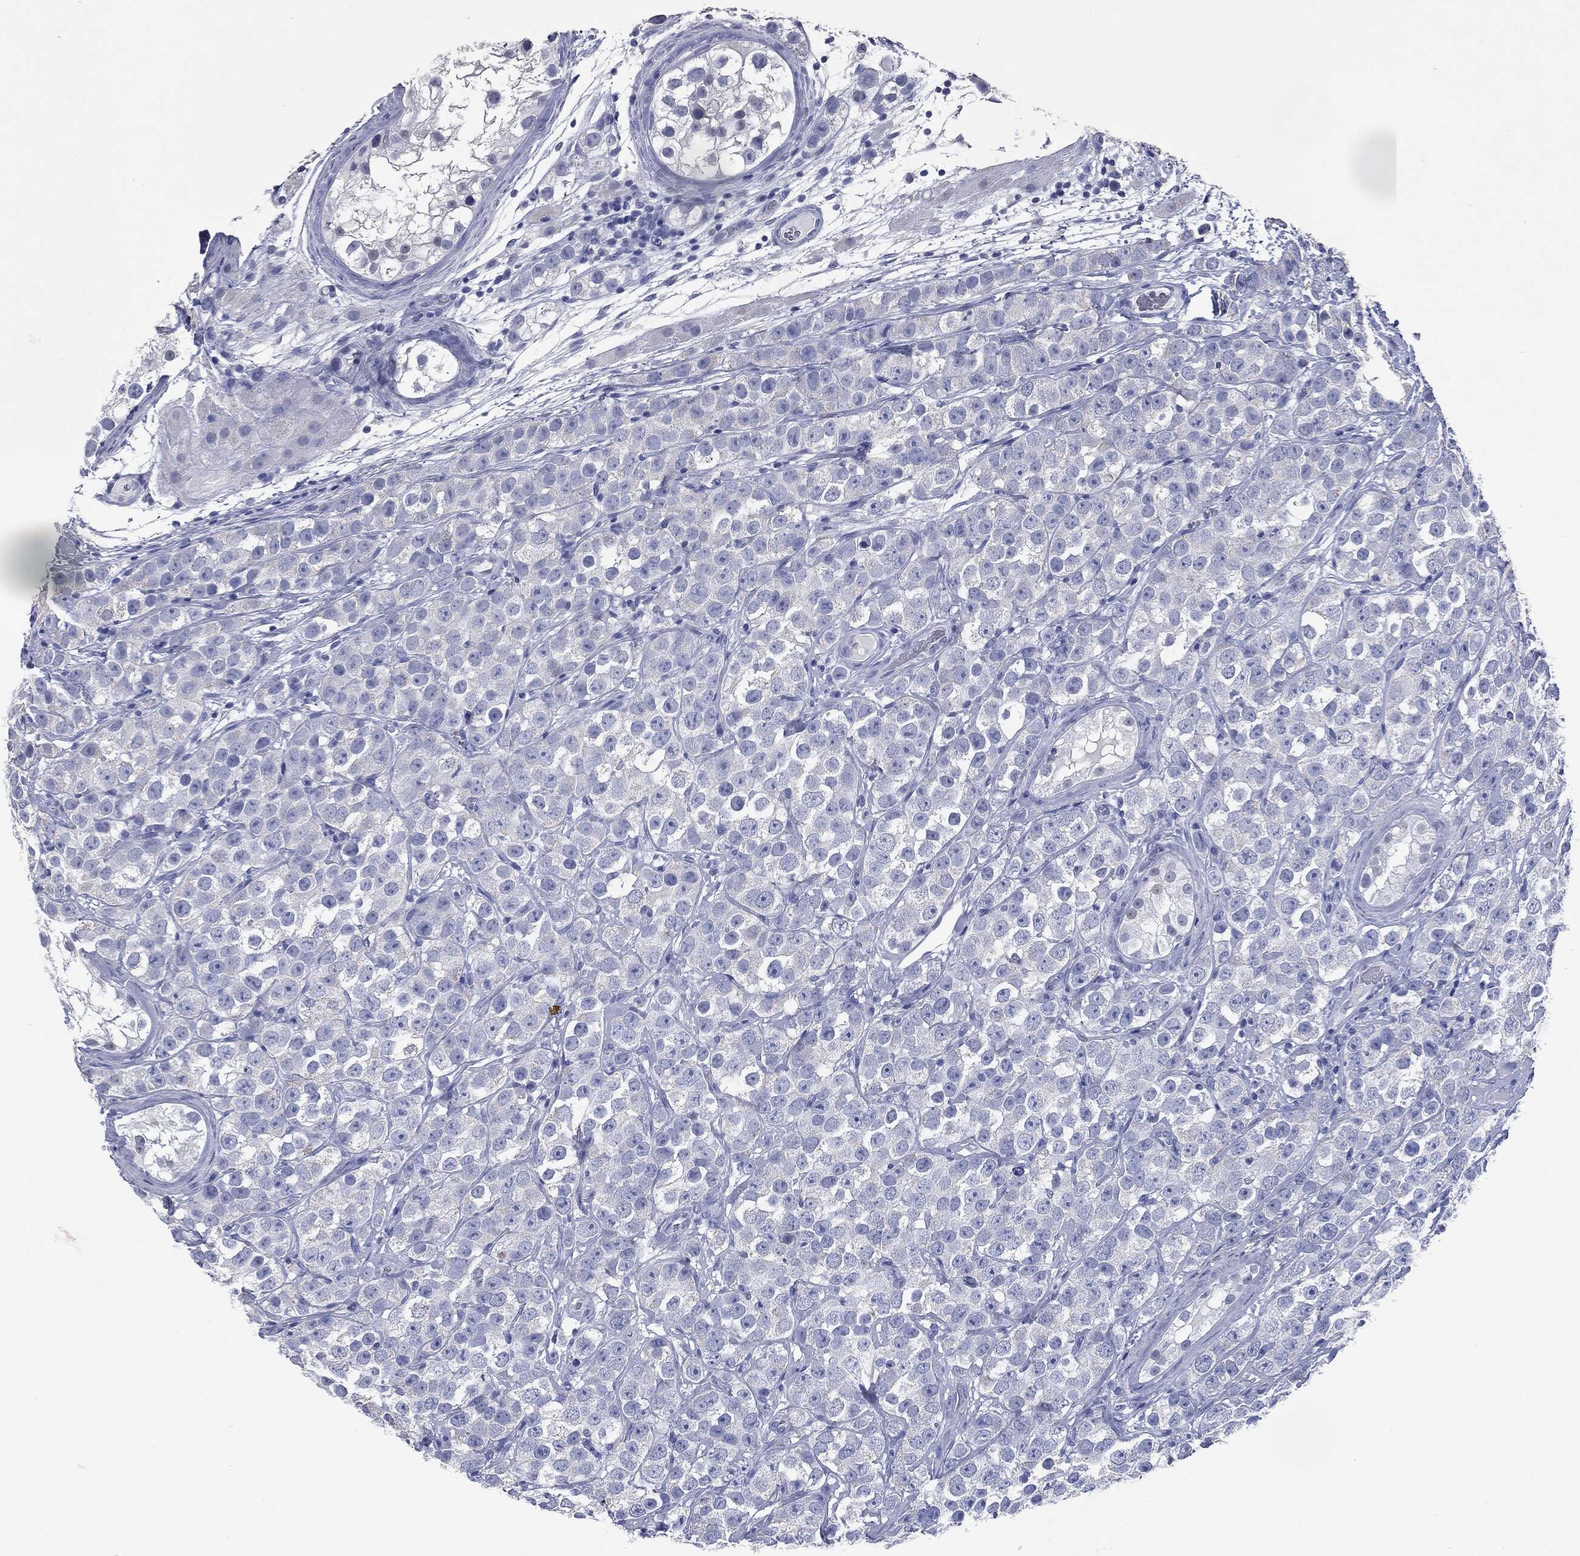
{"staining": {"intensity": "negative", "quantity": "none", "location": "none"}, "tissue": "testis cancer", "cell_type": "Tumor cells", "image_type": "cancer", "snomed": [{"axis": "morphology", "description": "Seminoma, NOS"}, {"axis": "topography", "description": "Testis"}], "caption": "A micrograph of human seminoma (testis) is negative for staining in tumor cells.", "gene": "ATP2A1", "patient": {"sex": "male", "age": 28}}